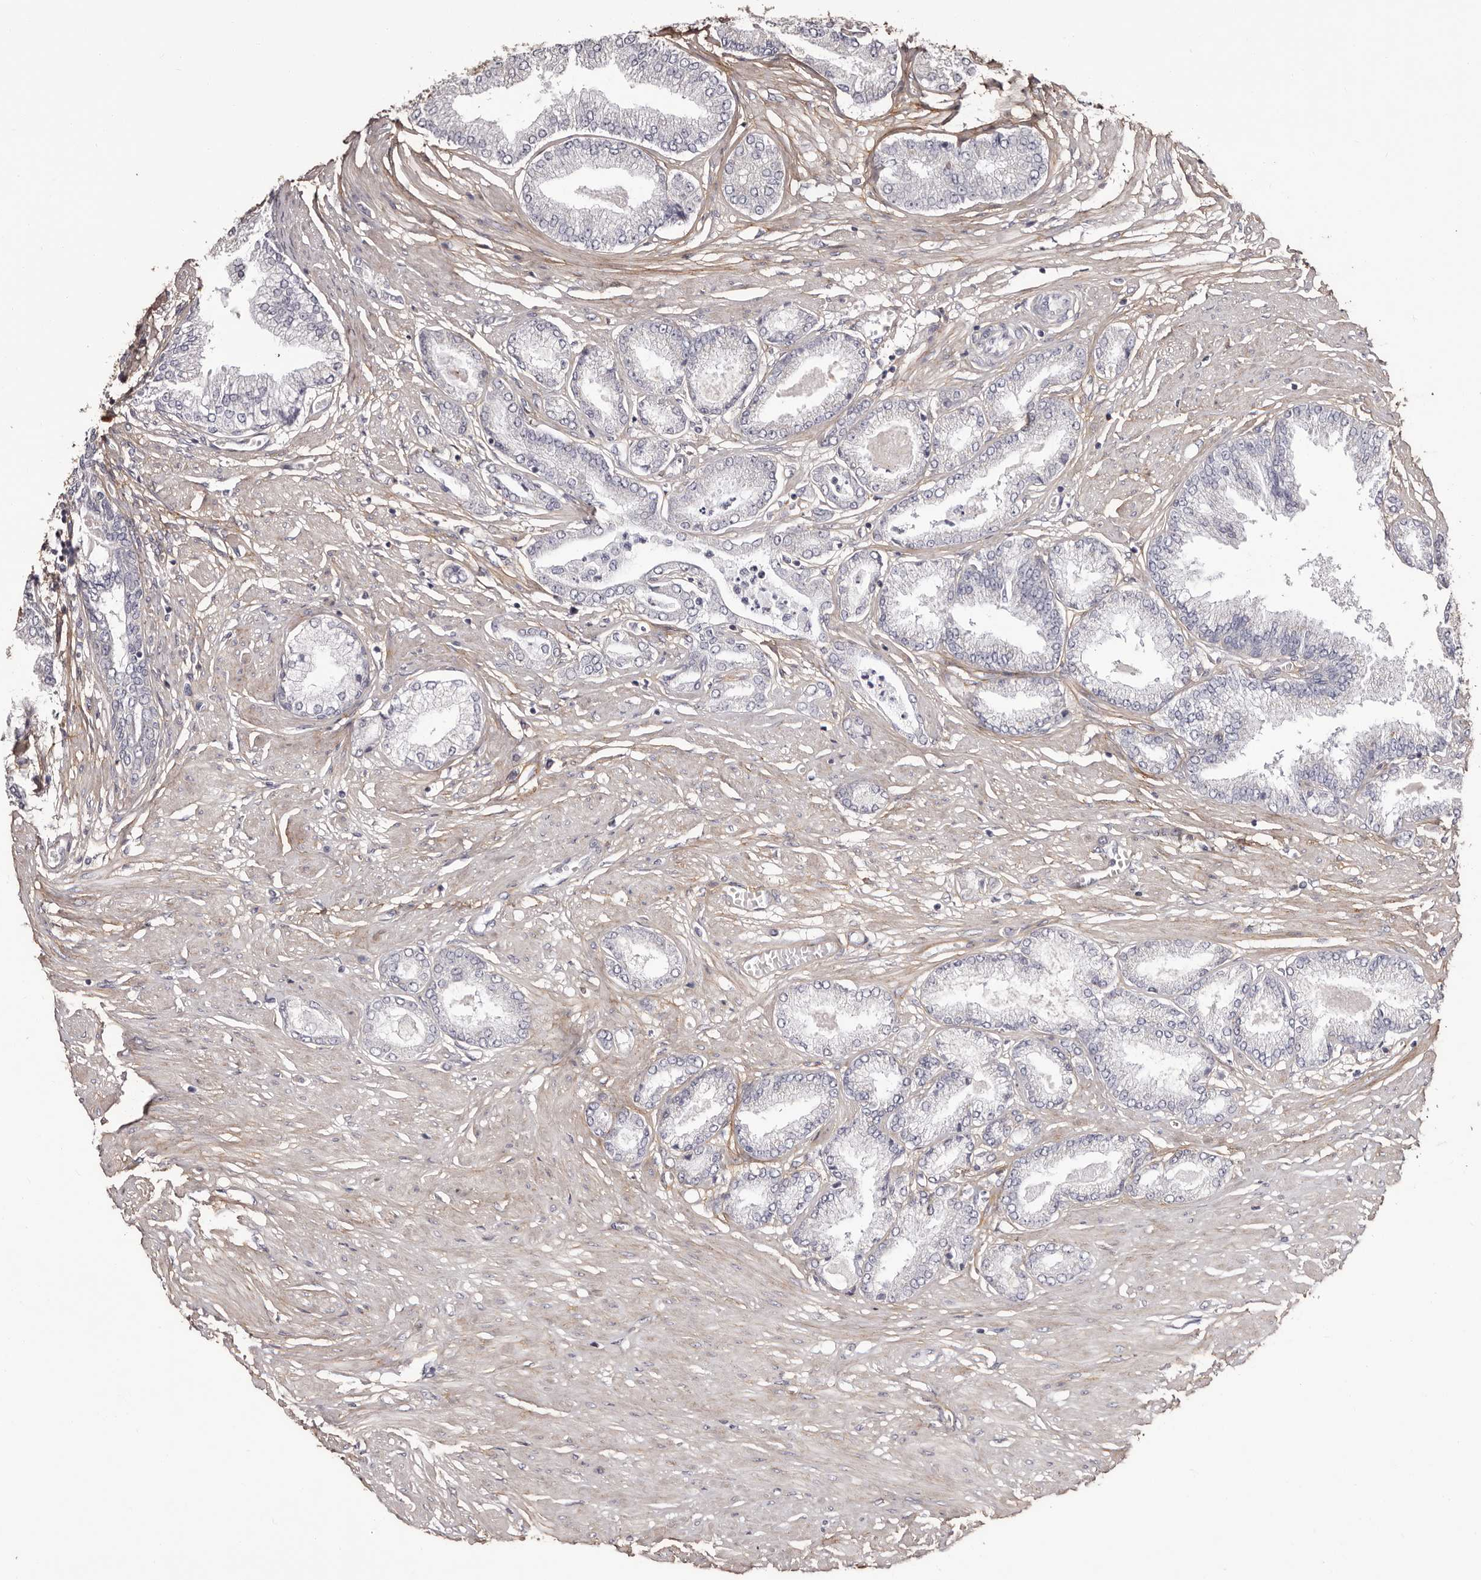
{"staining": {"intensity": "negative", "quantity": "none", "location": "none"}, "tissue": "prostate cancer", "cell_type": "Tumor cells", "image_type": "cancer", "snomed": [{"axis": "morphology", "description": "Adenocarcinoma, Low grade"}, {"axis": "topography", "description": "Prostate"}], "caption": "High magnification brightfield microscopy of prostate low-grade adenocarcinoma stained with DAB (3,3'-diaminobenzidine) (brown) and counterstained with hematoxylin (blue): tumor cells show no significant positivity.", "gene": "COL6A1", "patient": {"sex": "male", "age": 63}}